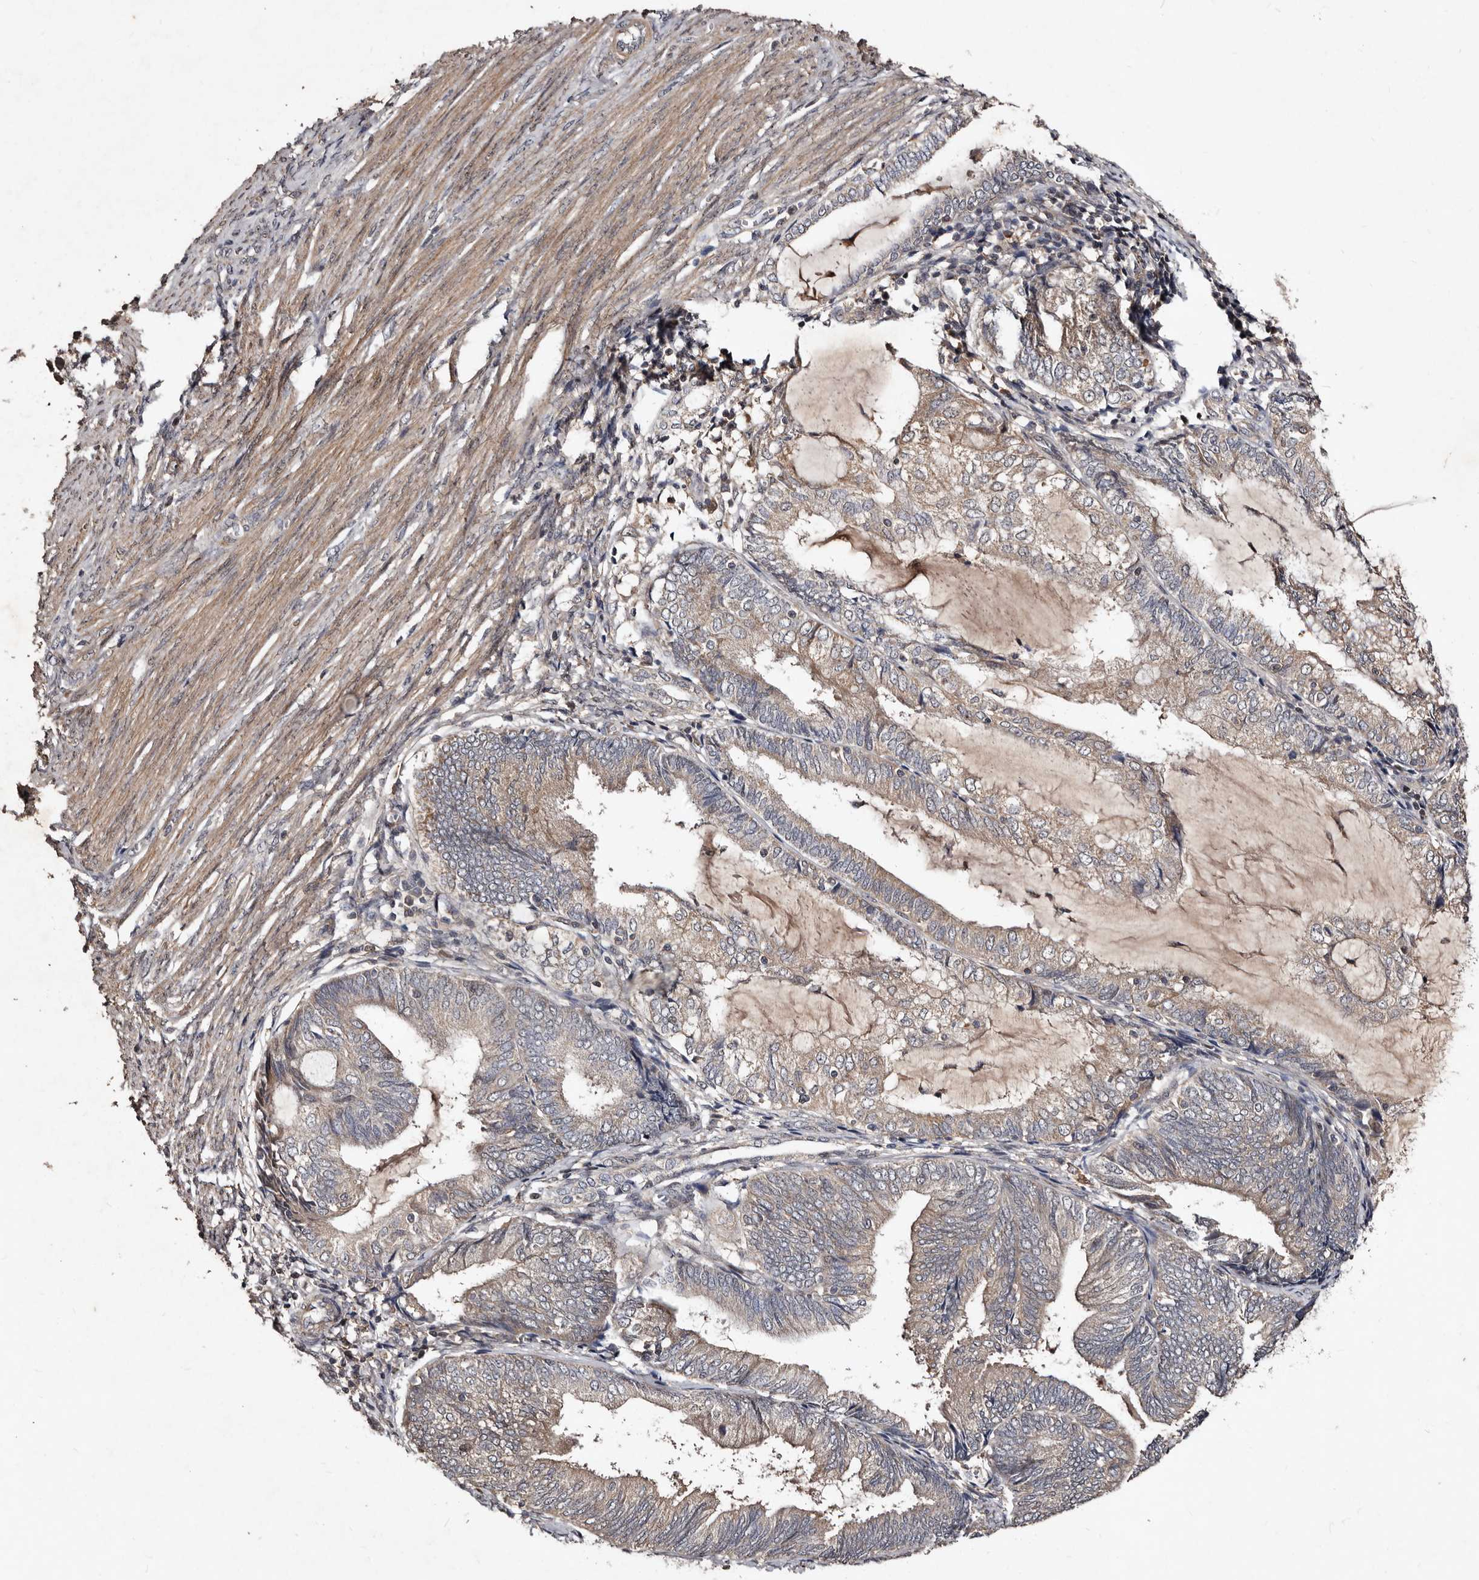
{"staining": {"intensity": "moderate", "quantity": "<25%", "location": "cytoplasmic/membranous"}, "tissue": "endometrial cancer", "cell_type": "Tumor cells", "image_type": "cancer", "snomed": [{"axis": "morphology", "description": "Adenocarcinoma, NOS"}, {"axis": "topography", "description": "Endometrium"}], "caption": "Protein expression analysis of human adenocarcinoma (endometrial) reveals moderate cytoplasmic/membranous positivity in about <25% of tumor cells. (DAB (3,3'-diaminobenzidine) = brown stain, brightfield microscopy at high magnification).", "gene": "MKRN3", "patient": {"sex": "female", "age": 81}}